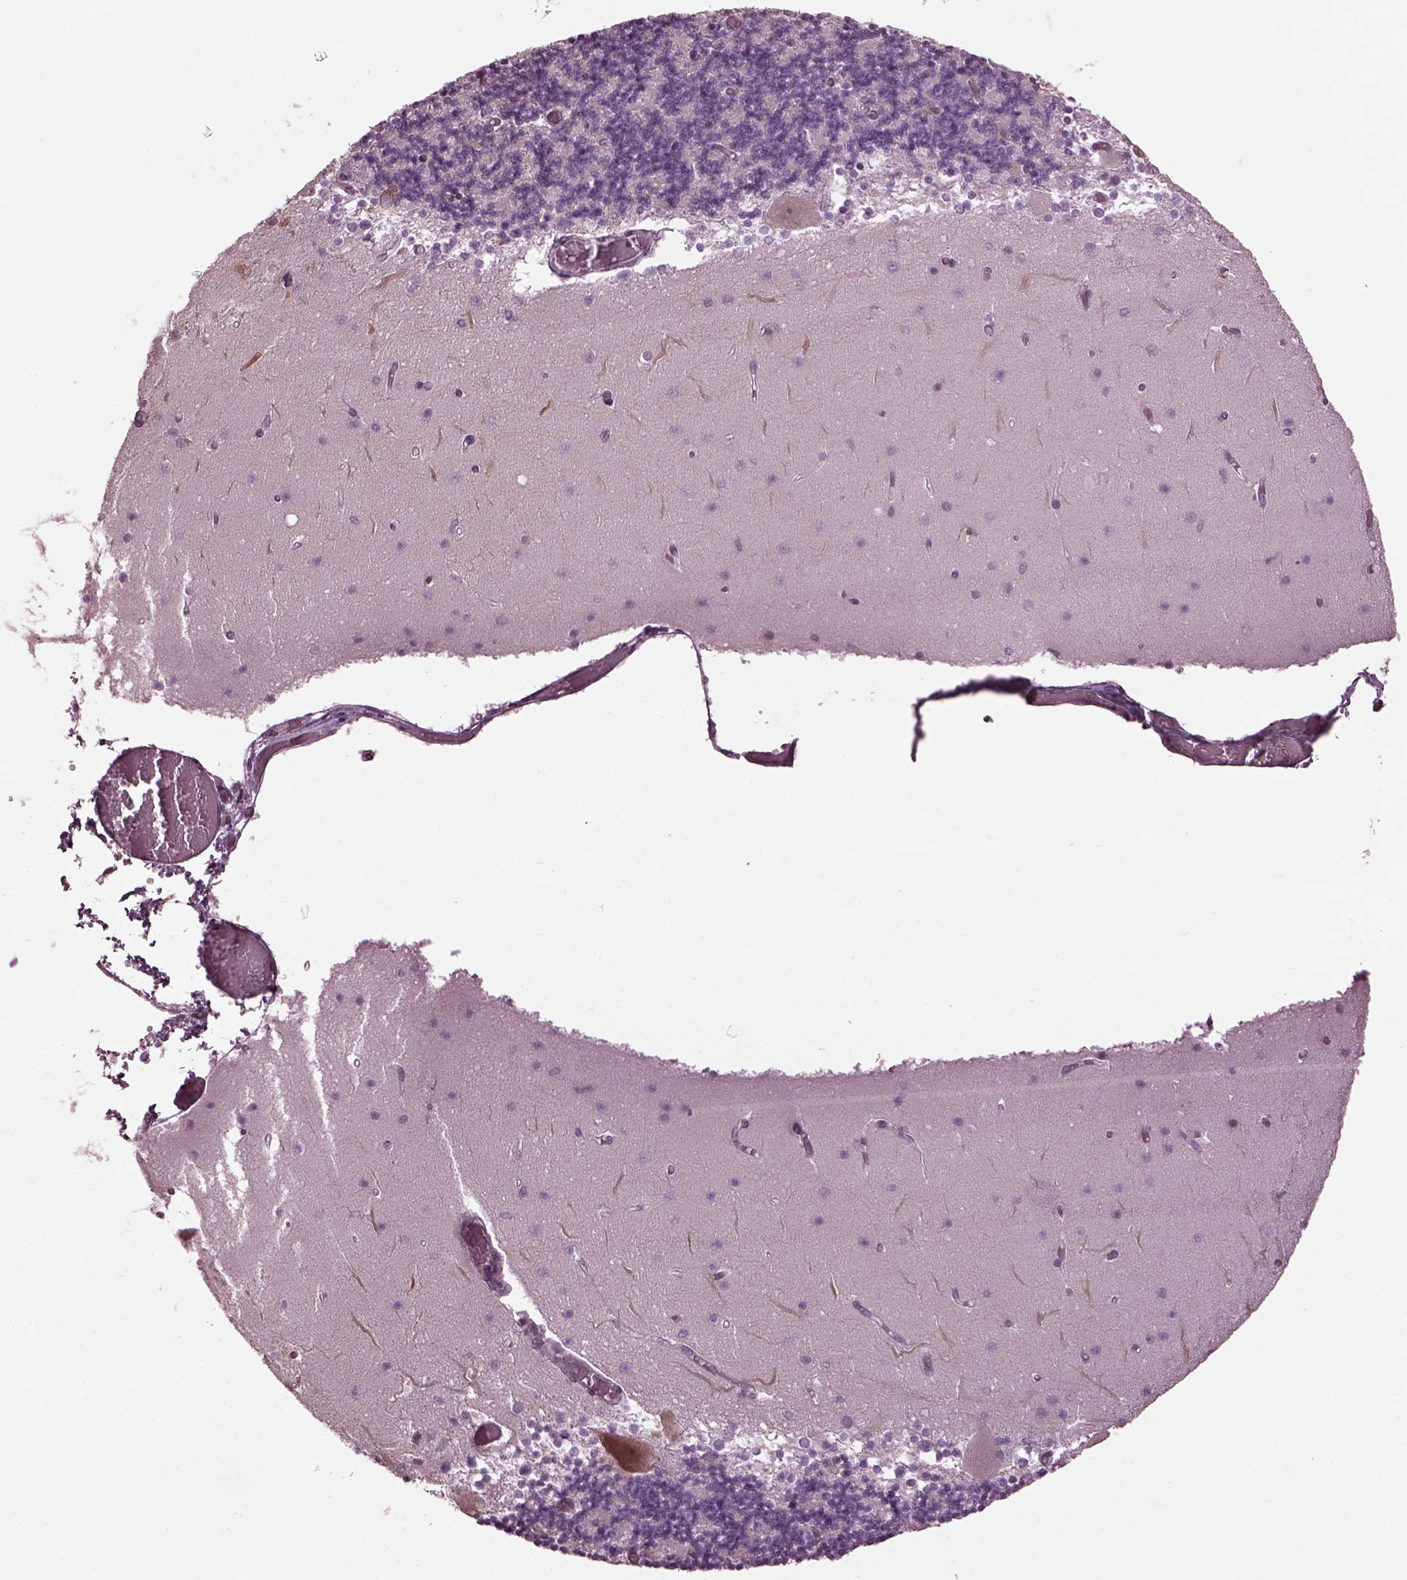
{"staining": {"intensity": "negative", "quantity": "none", "location": "none"}, "tissue": "cerebellum", "cell_type": "Cells in granular layer", "image_type": "normal", "snomed": [{"axis": "morphology", "description": "Normal tissue, NOS"}, {"axis": "topography", "description": "Cerebellum"}], "caption": "Cerebellum stained for a protein using immunohistochemistry shows no expression cells in granular layer.", "gene": "CABP5", "patient": {"sex": "female", "age": 28}}